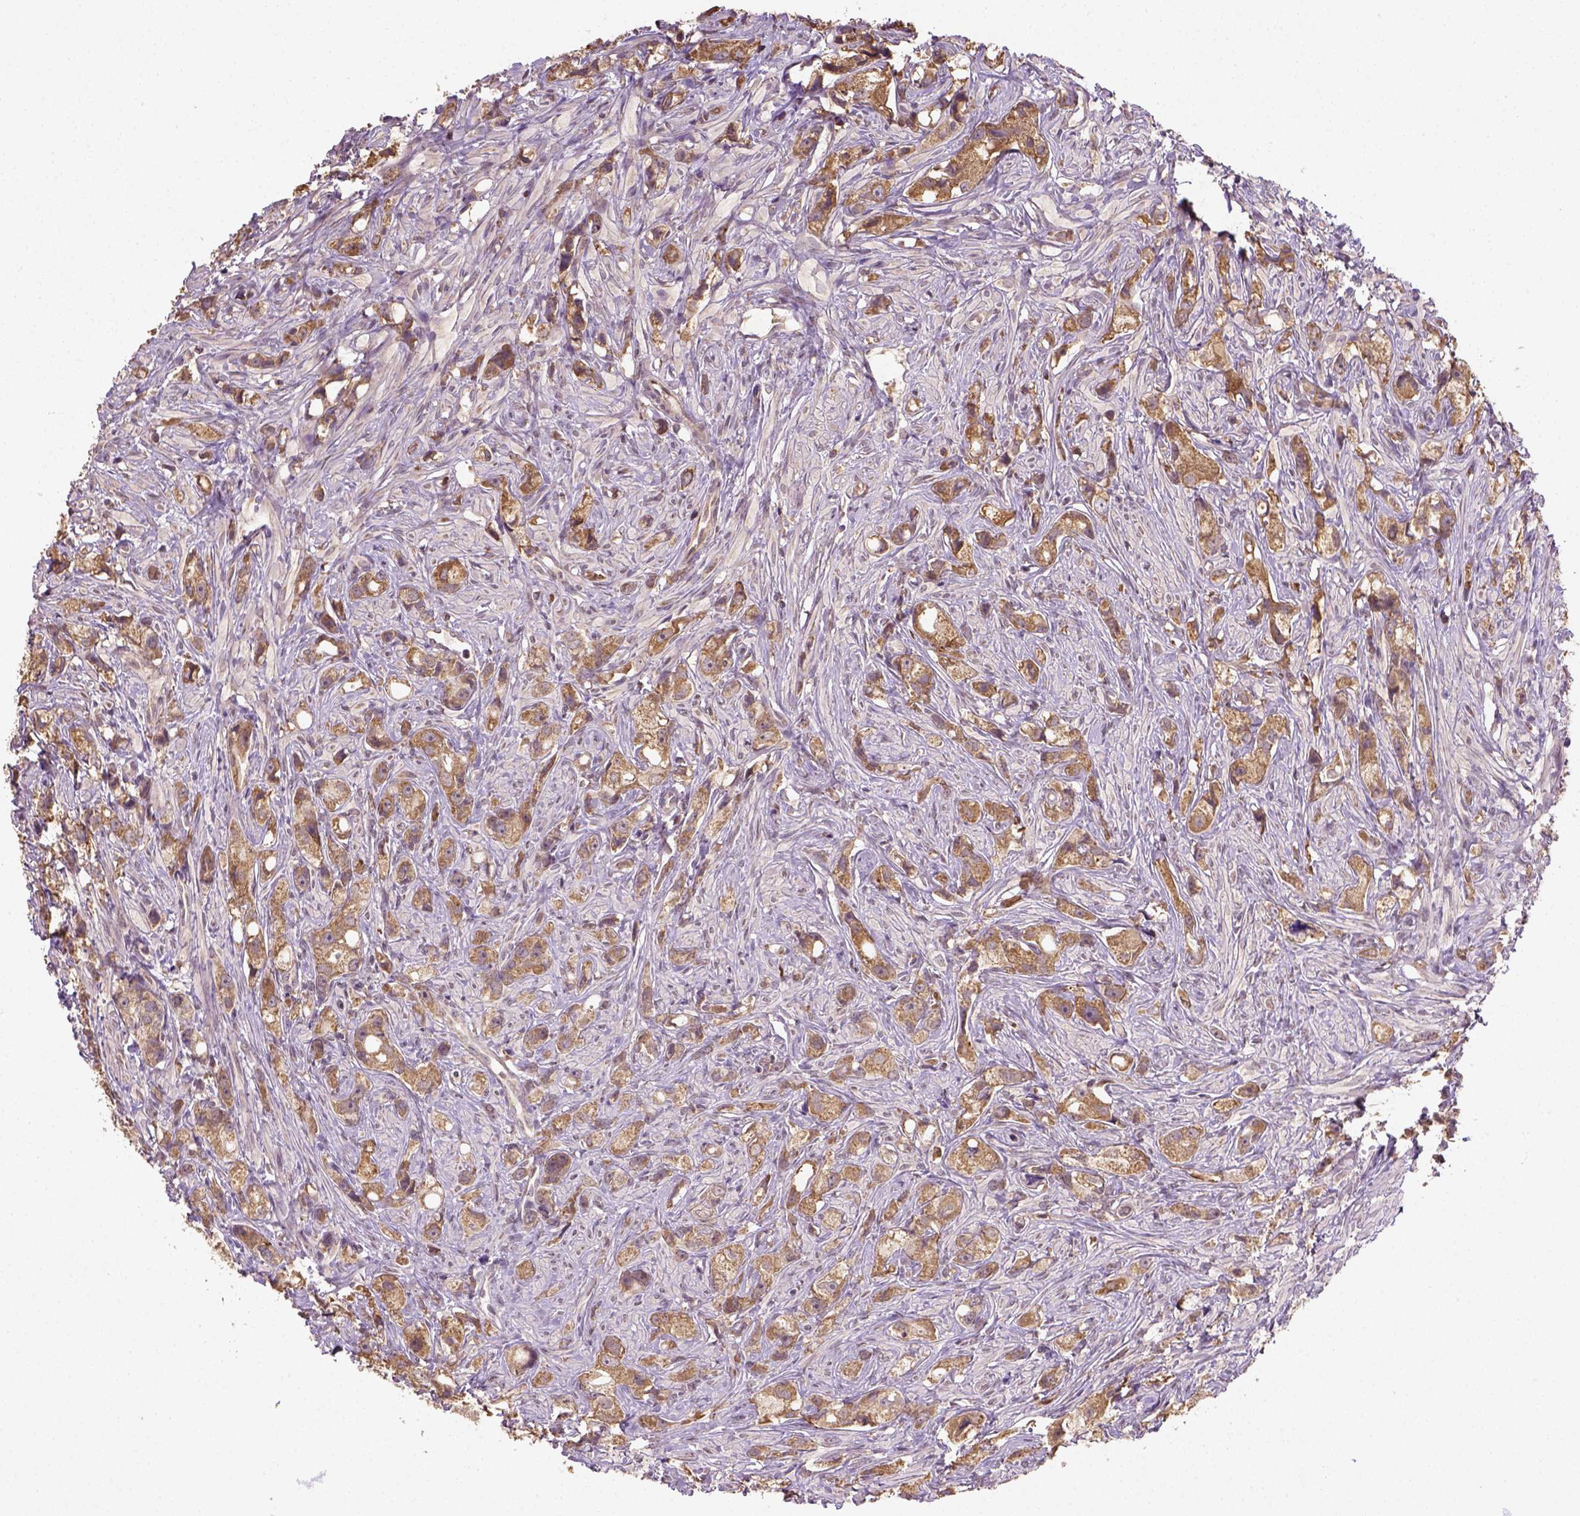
{"staining": {"intensity": "moderate", "quantity": ">75%", "location": "cytoplasmic/membranous"}, "tissue": "prostate cancer", "cell_type": "Tumor cells", "image_type": "cancer", "snomed": [{"axis": "morphology", "description": "Adenocarcinoma, High grade"}, {"axis": "topography", "description": "Prostate"}], "caption": "A micrograph of human prostate cancer stained for a protein shows moderate cytoplasmic/membranous brown staining in tumor cells.", "gene": "NUDT10", "patient": {"sex": "male", "age": 75}}